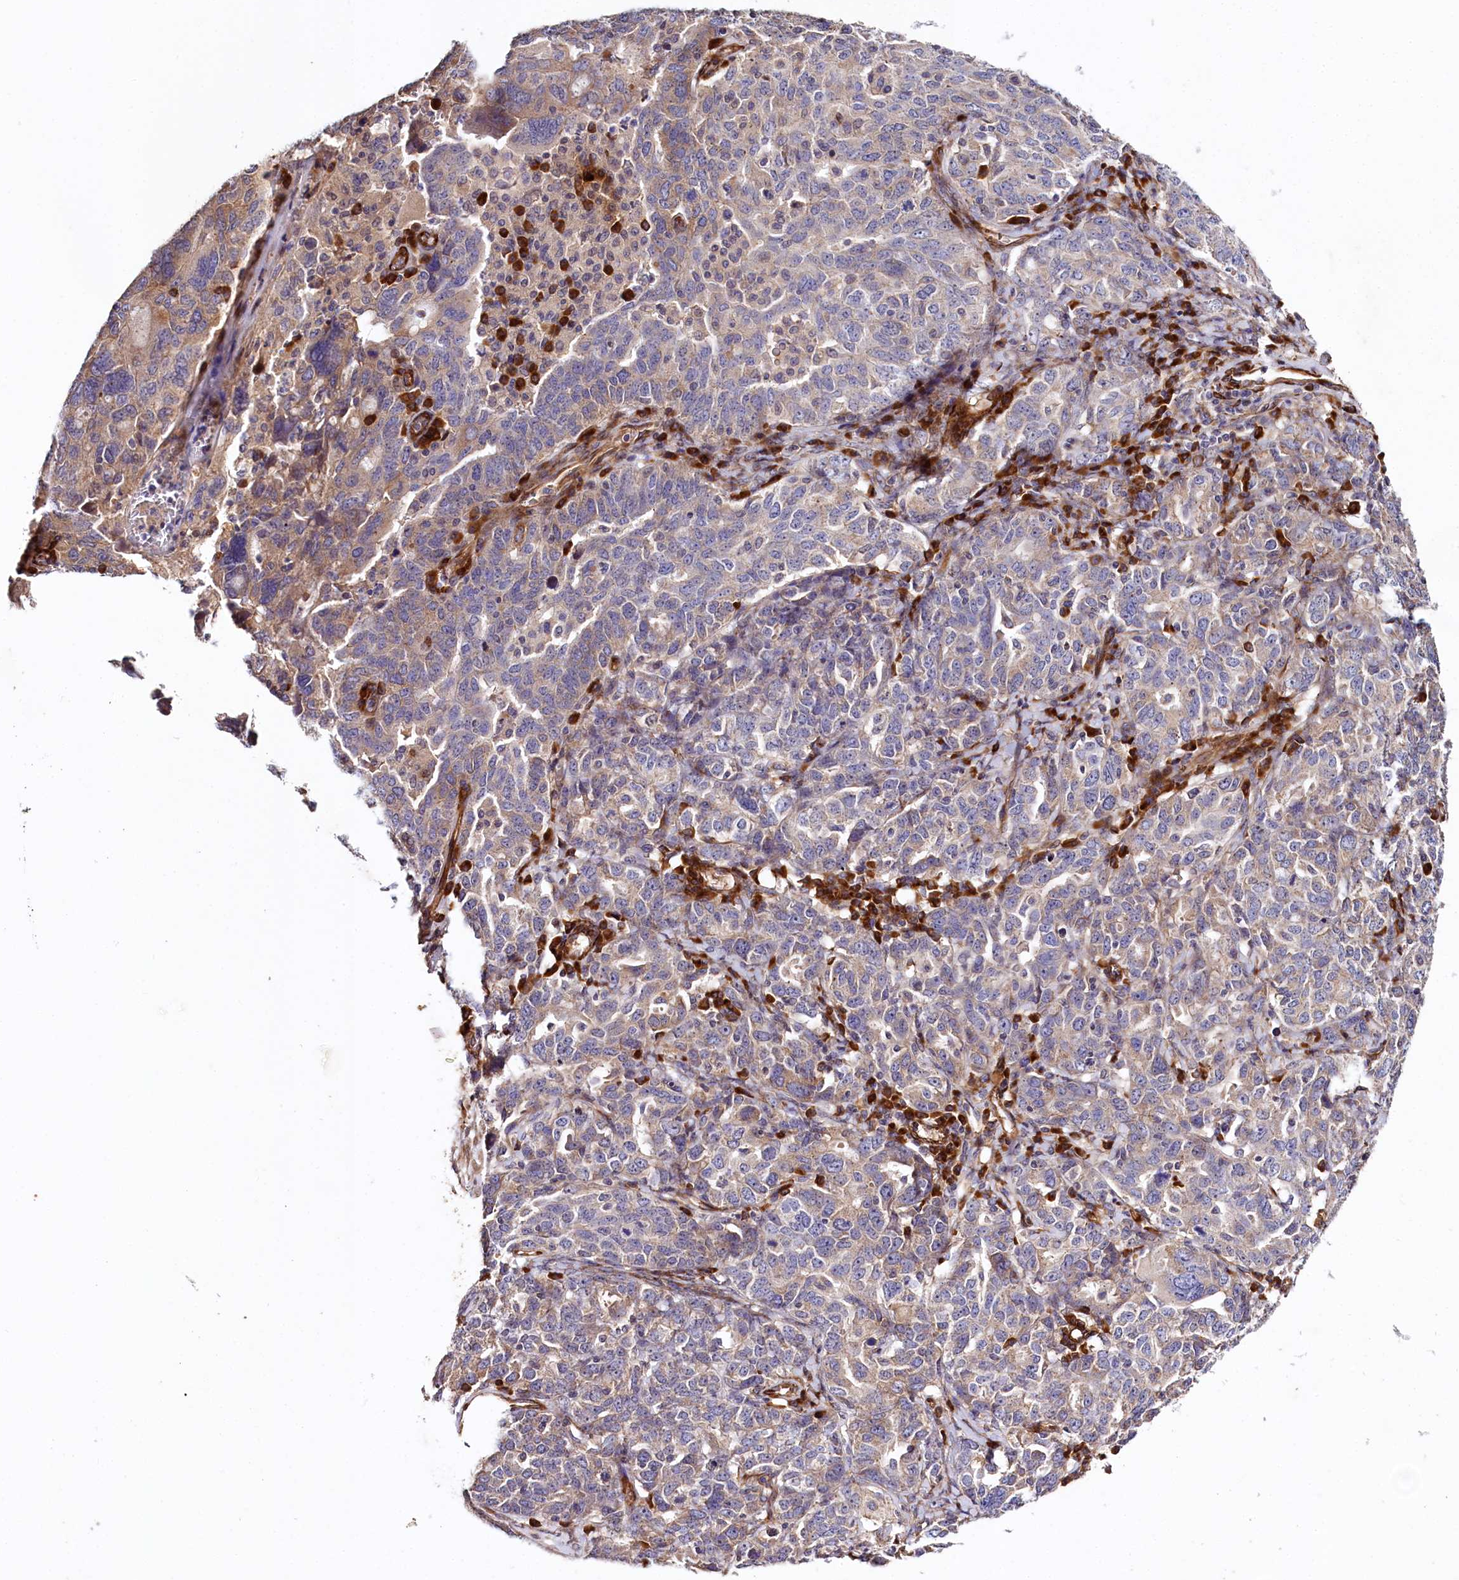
{"staining": {"intensity": "weak", "quantity": "<25%", "location": "cytoplasmic/membranous"}, "tissue": "ovarian cancer", "cell_type": "Tumor cells", "image_type": "cancer", "snomed": [{"axis": "morphology", "description": "Carcinoma, endometroid"}, {"axis": "topography", "description": "Ovary"}], "caption": "Immunohistochemical staining of human endometroid carcinoma (ovarian) shows no significant staining in tumor cells. Nuclei are stained in blue.", "gene": "SPATS2", "patient": {"sex": "female", "age": 62}}